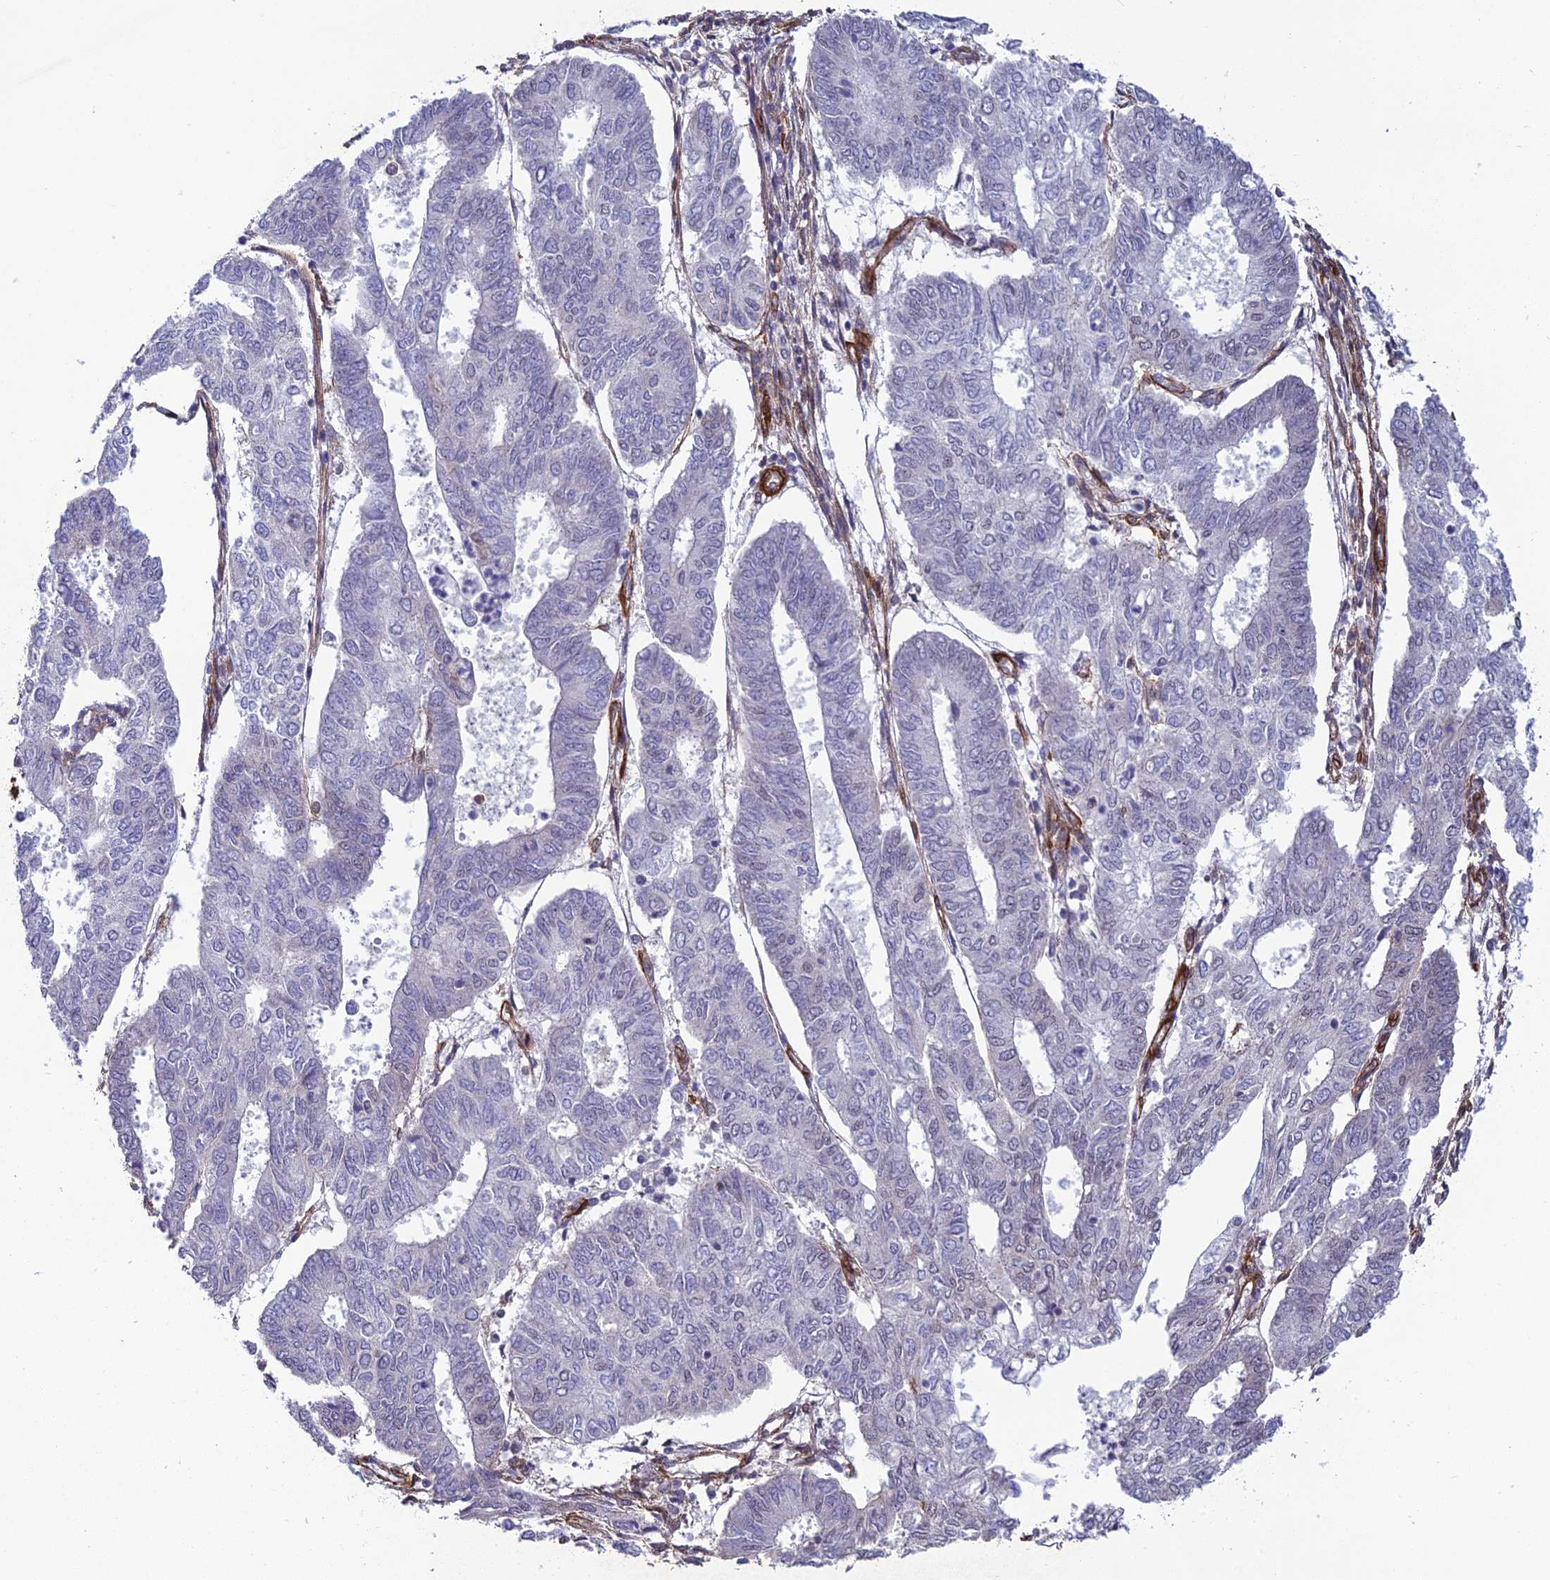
{"staining": {"intensity": "negative", "quantity": "none", "location": "none"}, "tissue": "endometrial cancer", "cell_type": "Tumor cells", "image_type": "cancer", "snomed": [{"axis": "morphology", "description": "Adenocarcinoma, NOS"}, {"axis": "topography", "description": "Endometrium"}], "caption": "This photomicrograph is of endometrial cancer stained with immunohistochemistry to label a protein in brown with the nuclei are counter-stained blue. There is no positivity in tumor cells. (DAB (3,3'-diaminobenzidine) immunohistochemistry (IHC) visualized using brightfield microscopy, high magnification).", "gene": "TNS1", "patient": {"sex": "female", "age": 68}}